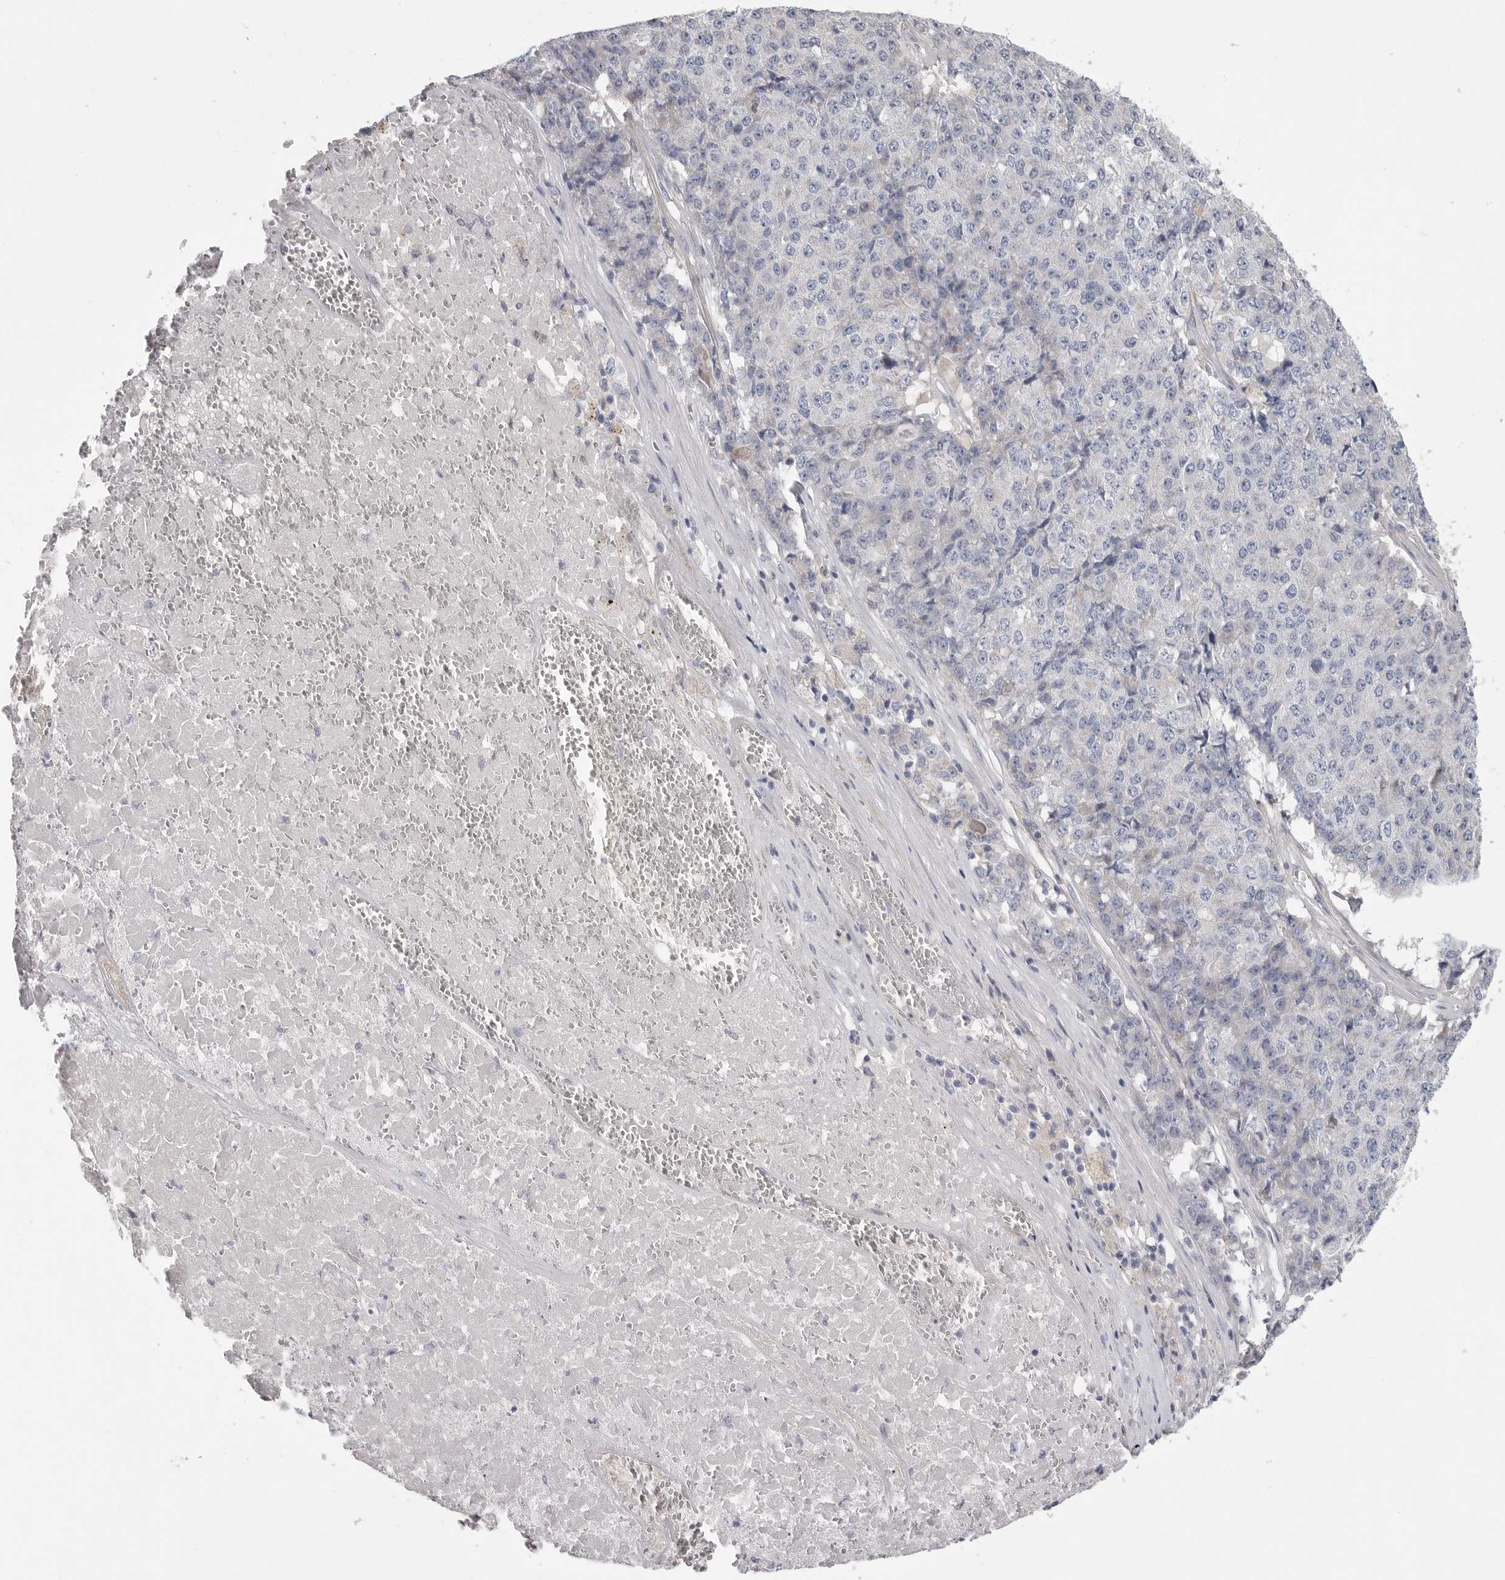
{"staining": {"intensity": "negative", "quantity": "none", "location": "none"}, "tissue": "pancreatic cancer", "cell_type": "Tumor cells", "image_type": "cancer", "snomed": [{"axis": "morphology", "description": "Adenocarcinoma, NOS"}, {"axis": "topography", "description": "Pancreas"}], "caption": "The image reveals no significant staining in tumor cells of adenocarcinoma (pancreatic).", "gene": "SDC3", "patient": {"sex": "male", "age": 50}}